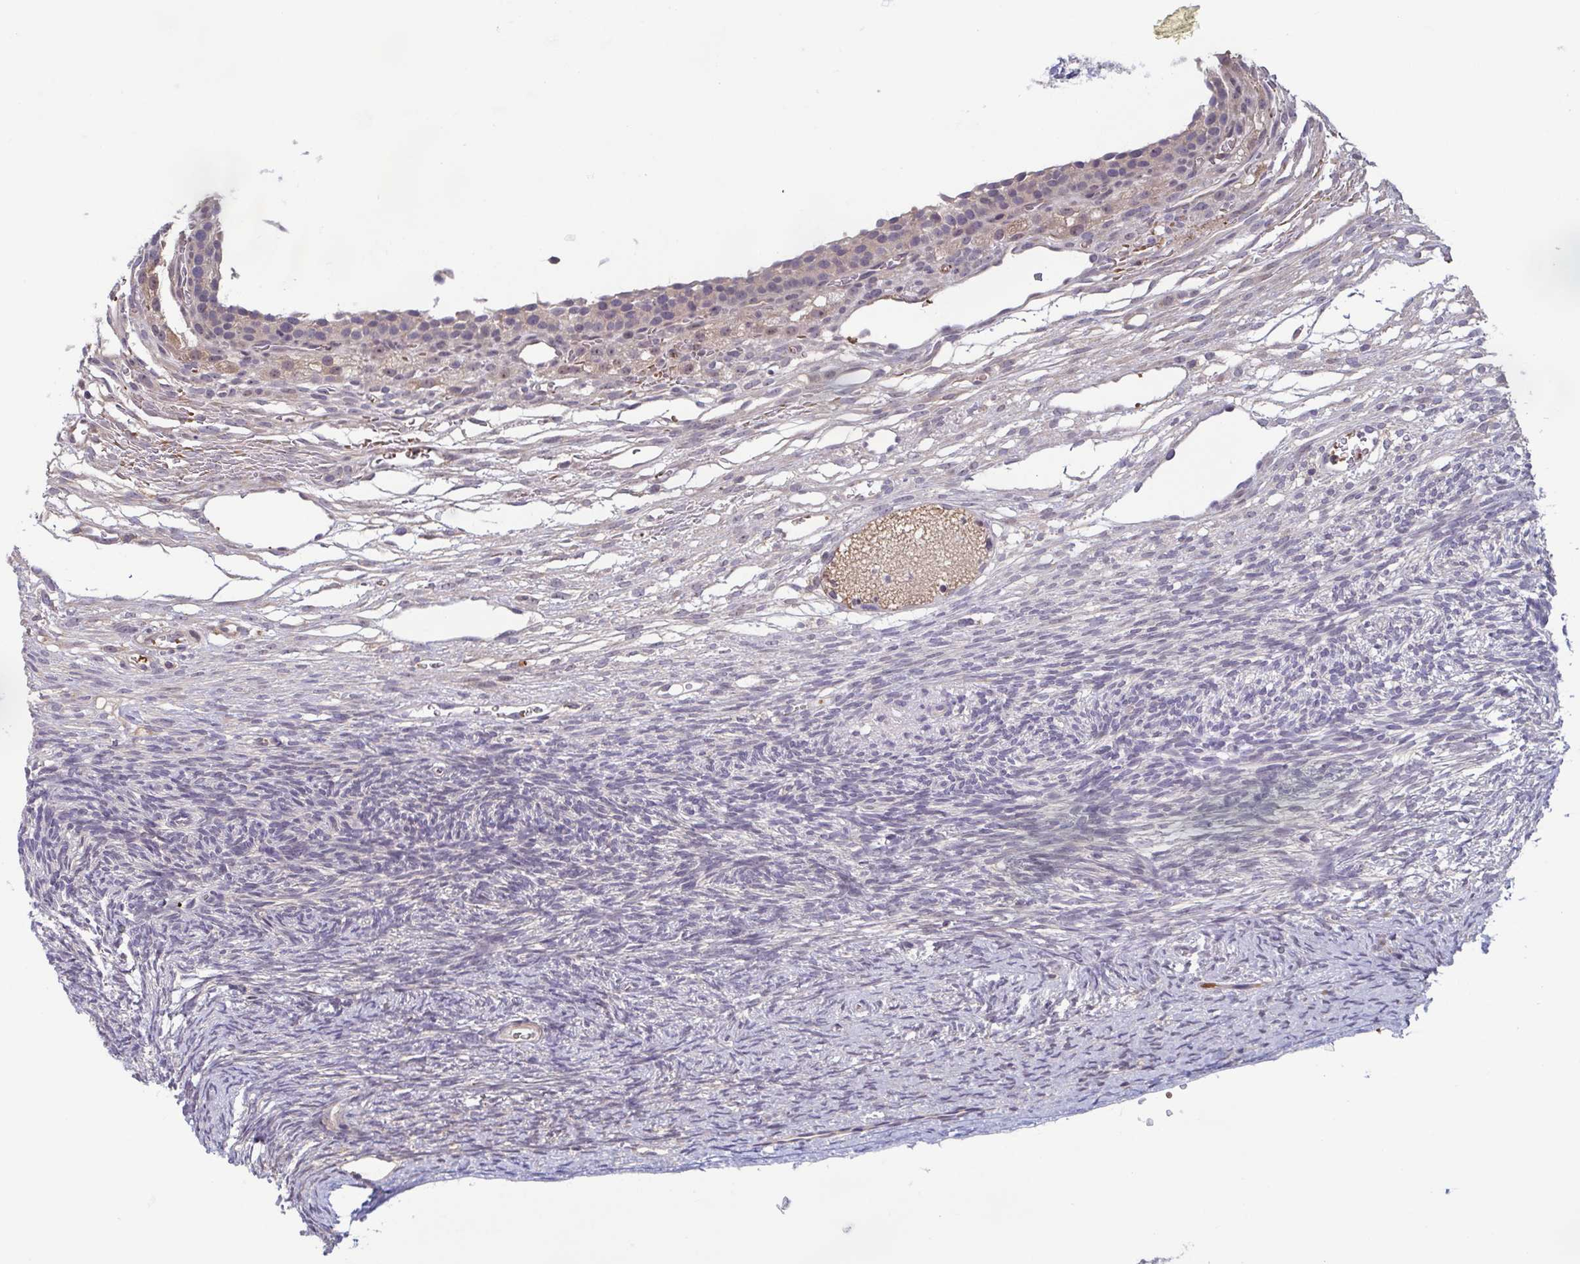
{"staining": {"intensity": "weak", "quantity": ">75%", "location": "cytoplasmic/membranous"}, "tissue": "ovary", "cell_type": "Follicle cells", "image_type": "normal", "snomed": [{"axis": "morphology", "description": "Normal tissue, NOS"}, {"axis": "topography", "description": "Ovary"}], "caption": "Immunohistochemistry image of unremarkable ovary: human ovary stained using IHC reveals low levels of weak protein expression localized specifically in the cytoplasmic/membranous of follicle cells, appearing as a cytoplasmic/membranous brown color.", "gene": "LRRC38", "patient": {"sex": "female", "age": 34}}